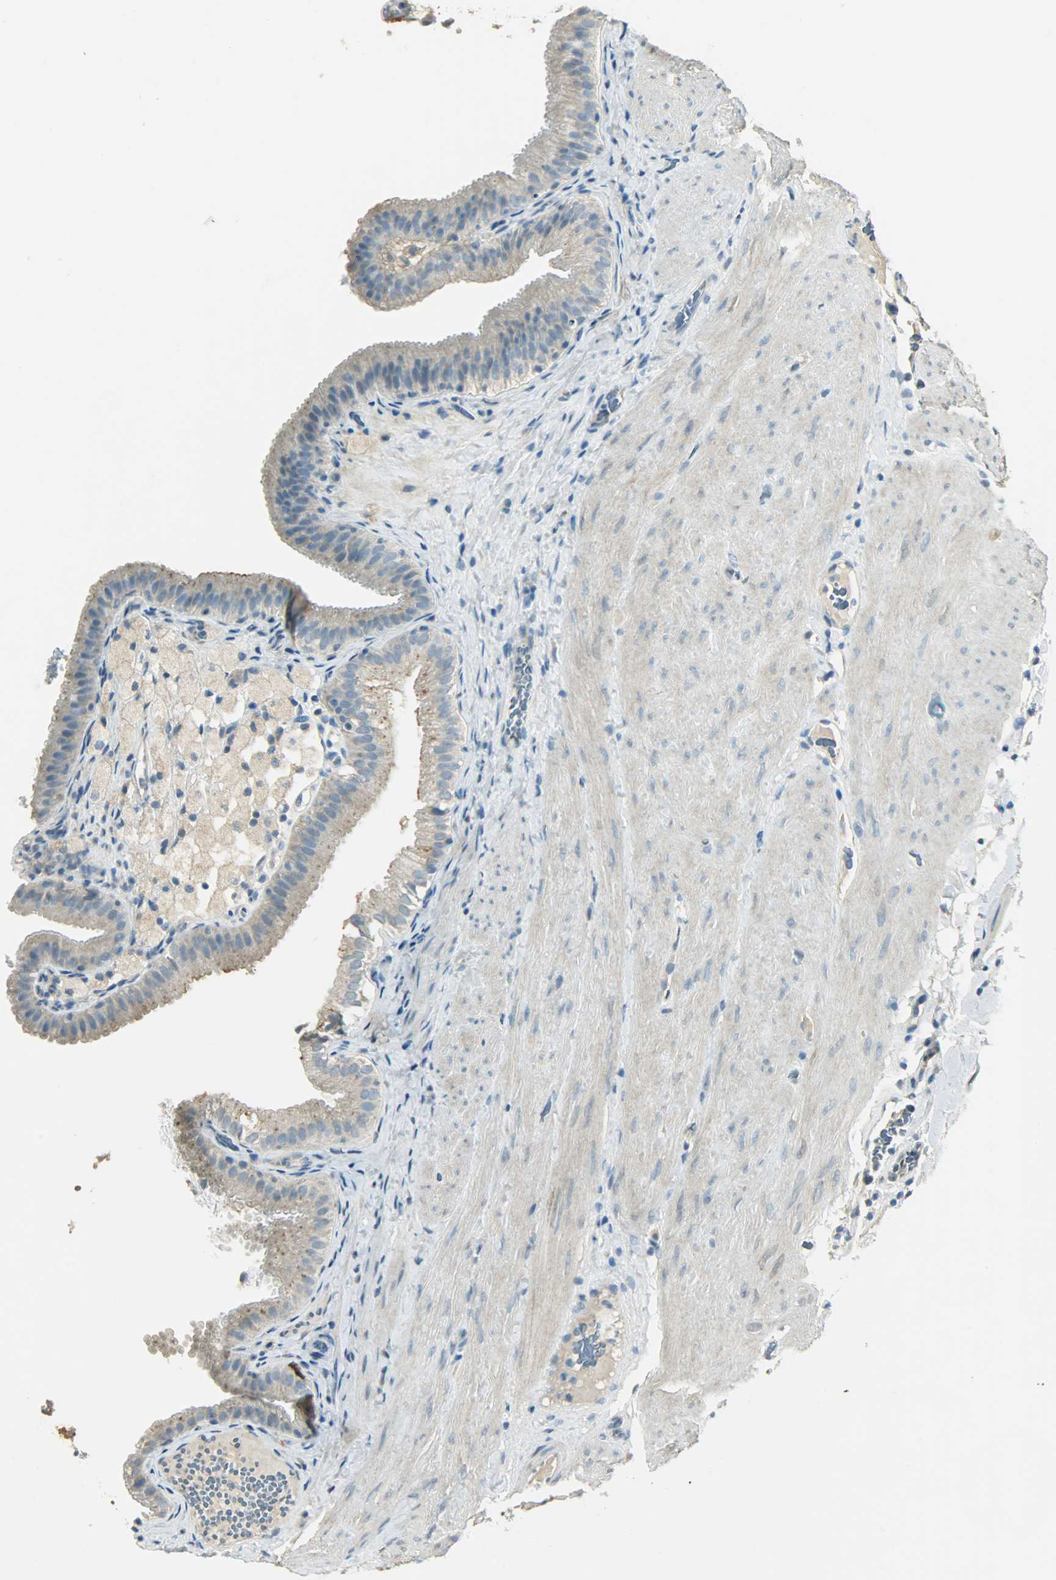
{"staining": {"intensity": "moderate", "quantity": "<25%", "location": "cytoplasmic/membranous"}, "tissue": "gallbladder", "cell_type": "Glandular cells", "image_type": "normal", "snomed": [{"axis": "morphology", "description": "Normal tissue, NOS"}, {"axis": "topography", "description": "Gallbladder"}], "caption": "Protein analysis of normal gallbladder reveals moderate cytoplasmic/membranous staining in approximately <25% of glandular cells.", "gene": "TPX2", "patient": {"sex": "female", "age": 24}}